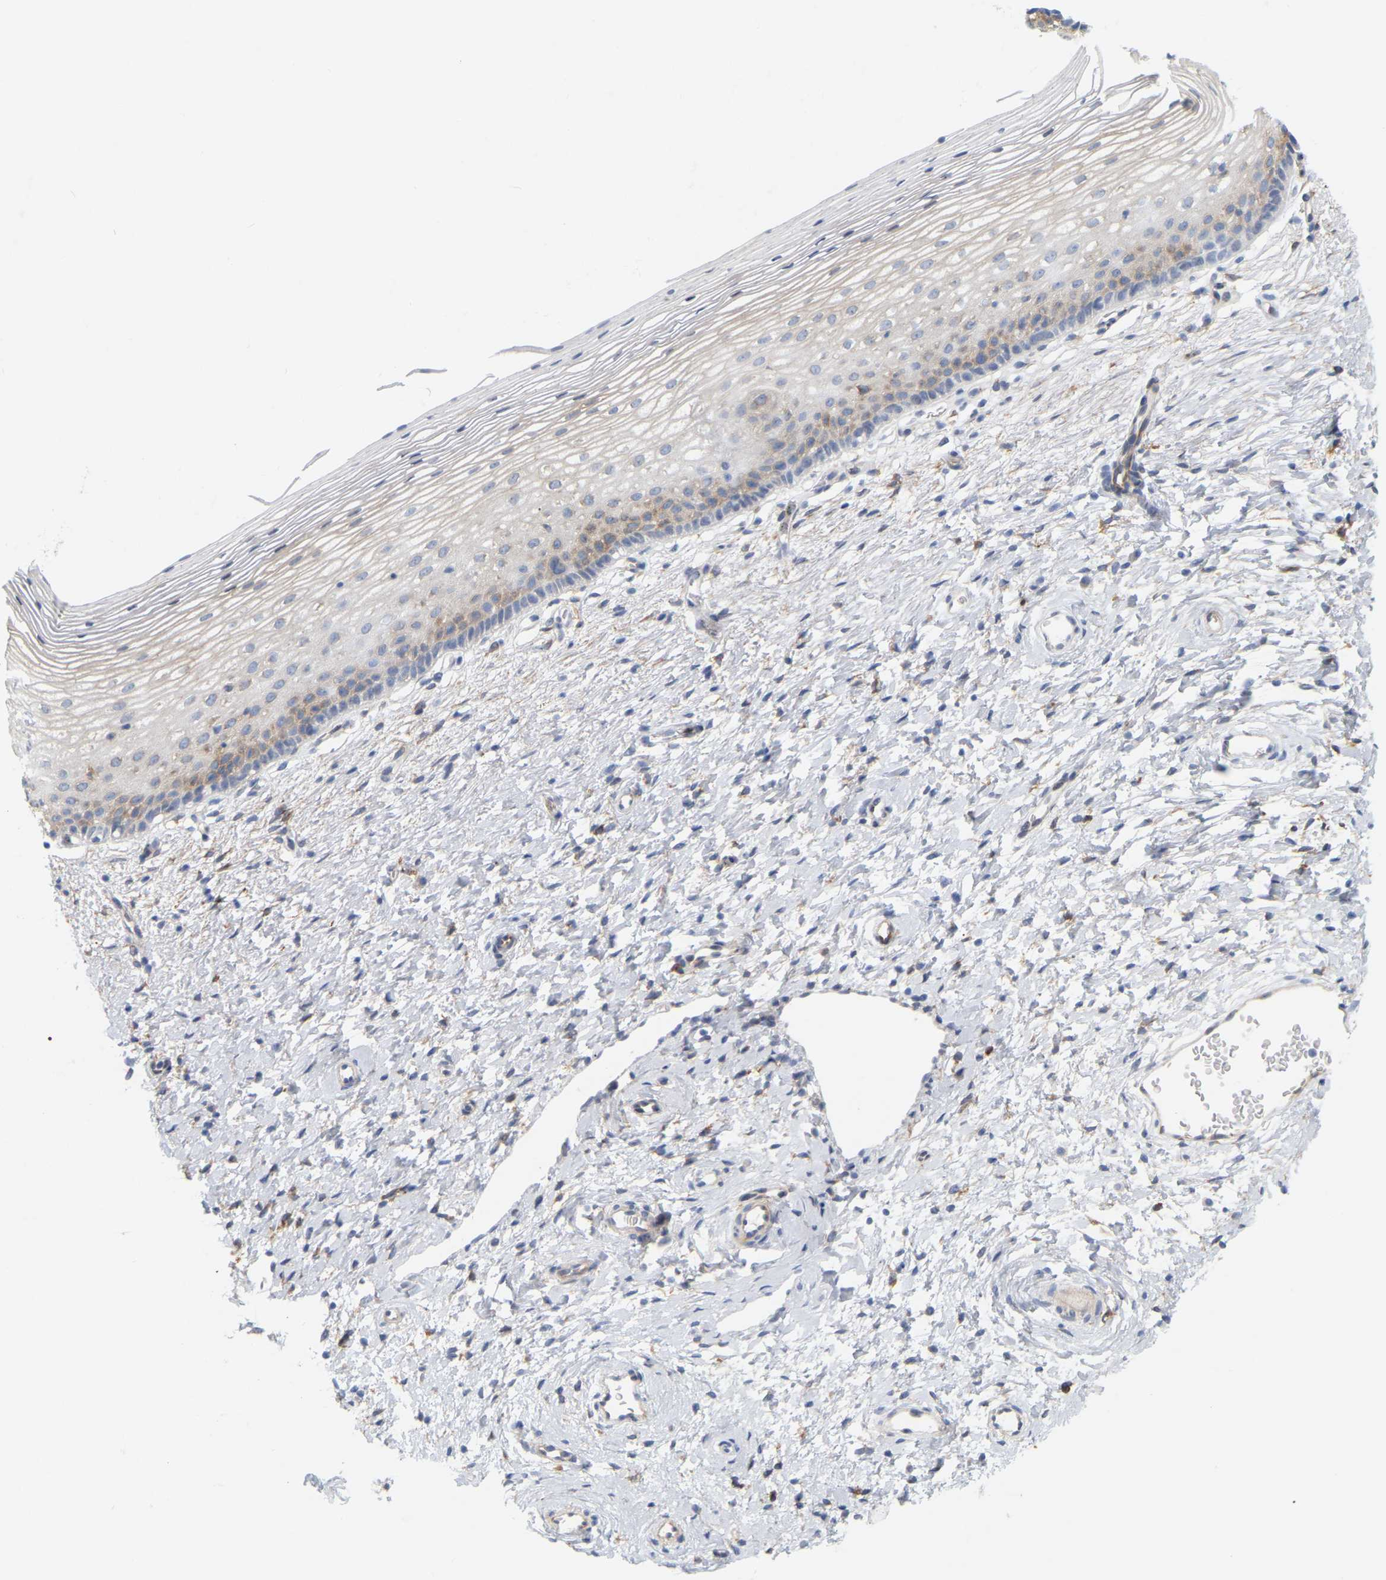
{"staining": {"intensity": "negative", "quantity": "none", "location": "none"}, "tissue": "cervix", "cell_type": "Glandular cells", "image_type": "normal", "snomed": [{"axis": "morphology", "description": "Normal tissue, NOS"}, {"axis": "topography", "description": "Cervix"}], "caption": "Image shows no significant protein staining in glandular cells of benign cervix. Nuclei are stained in blue.", "gene": "RAPH1", "patient": {"sex": "female", "age": 72}}